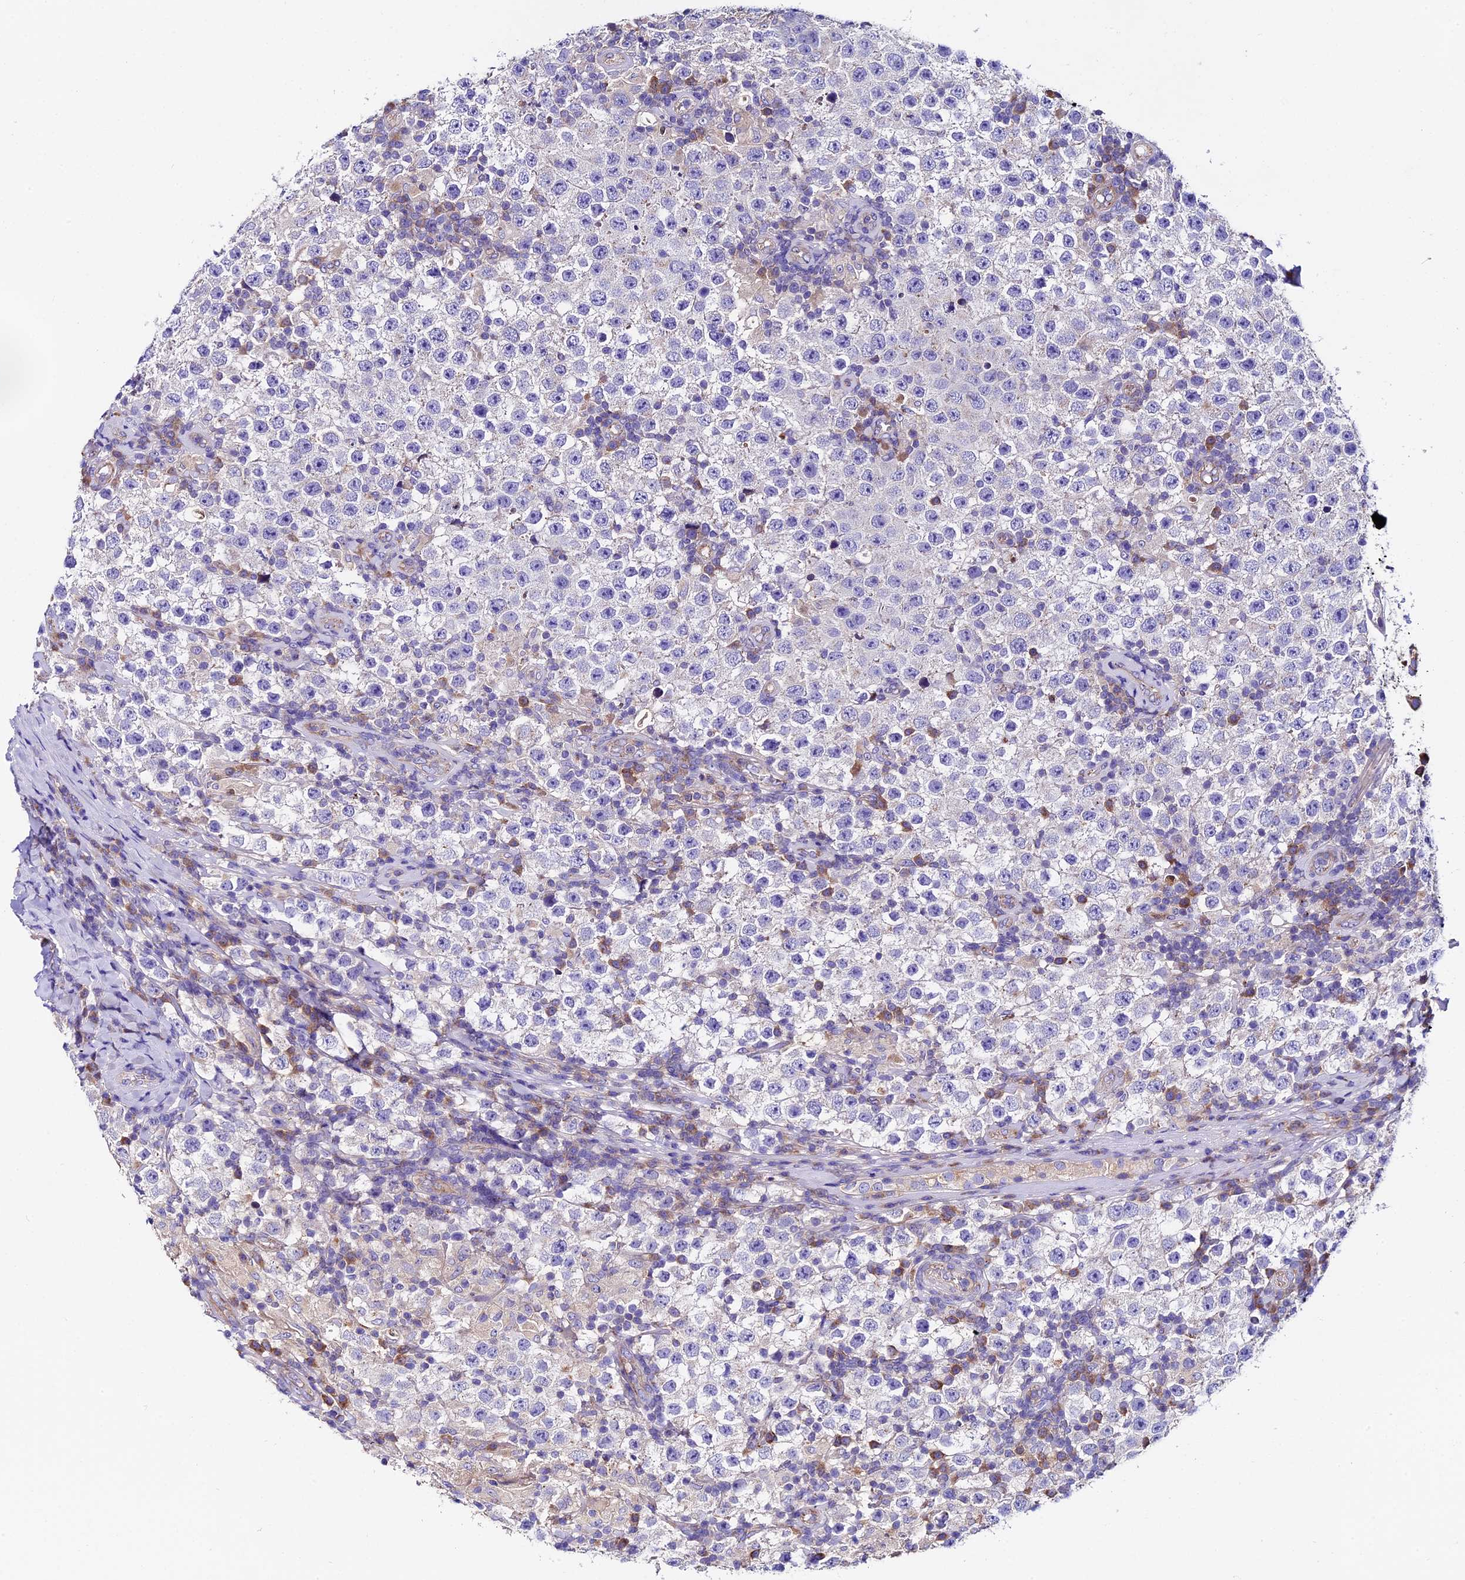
{"staining": {"intensity": "negative", "quantity": "none", "location": "none"}, "tissue": "testis cancer", "cell_type": "Tumor cells", "image_type": "cancer", "snomed": [{"axis": "morphology", "description": "Normal tissue, NOS"}, {"axis": "morphology", "description": "Urothelial carcinoma, High grade"}, {"axis": "morphology", "description": "Seminoma, NOS"}, {"axis": "morphology", "description": "Carcinoma, Embryonal, NOS"}, {"axis": "topography", "description": "Urinary bladder"}, {"axis": "topography", "description": "Testis"}], "caption": "A photomicrograph of human embryonal carcinoma (testis) is negative for staining in tumor cells. (Immunohistochemistry (ihc), brightfield microscopy, high magnification).", "gene": "COMTD1", "patient": {"sex": "male", "age": 41}}